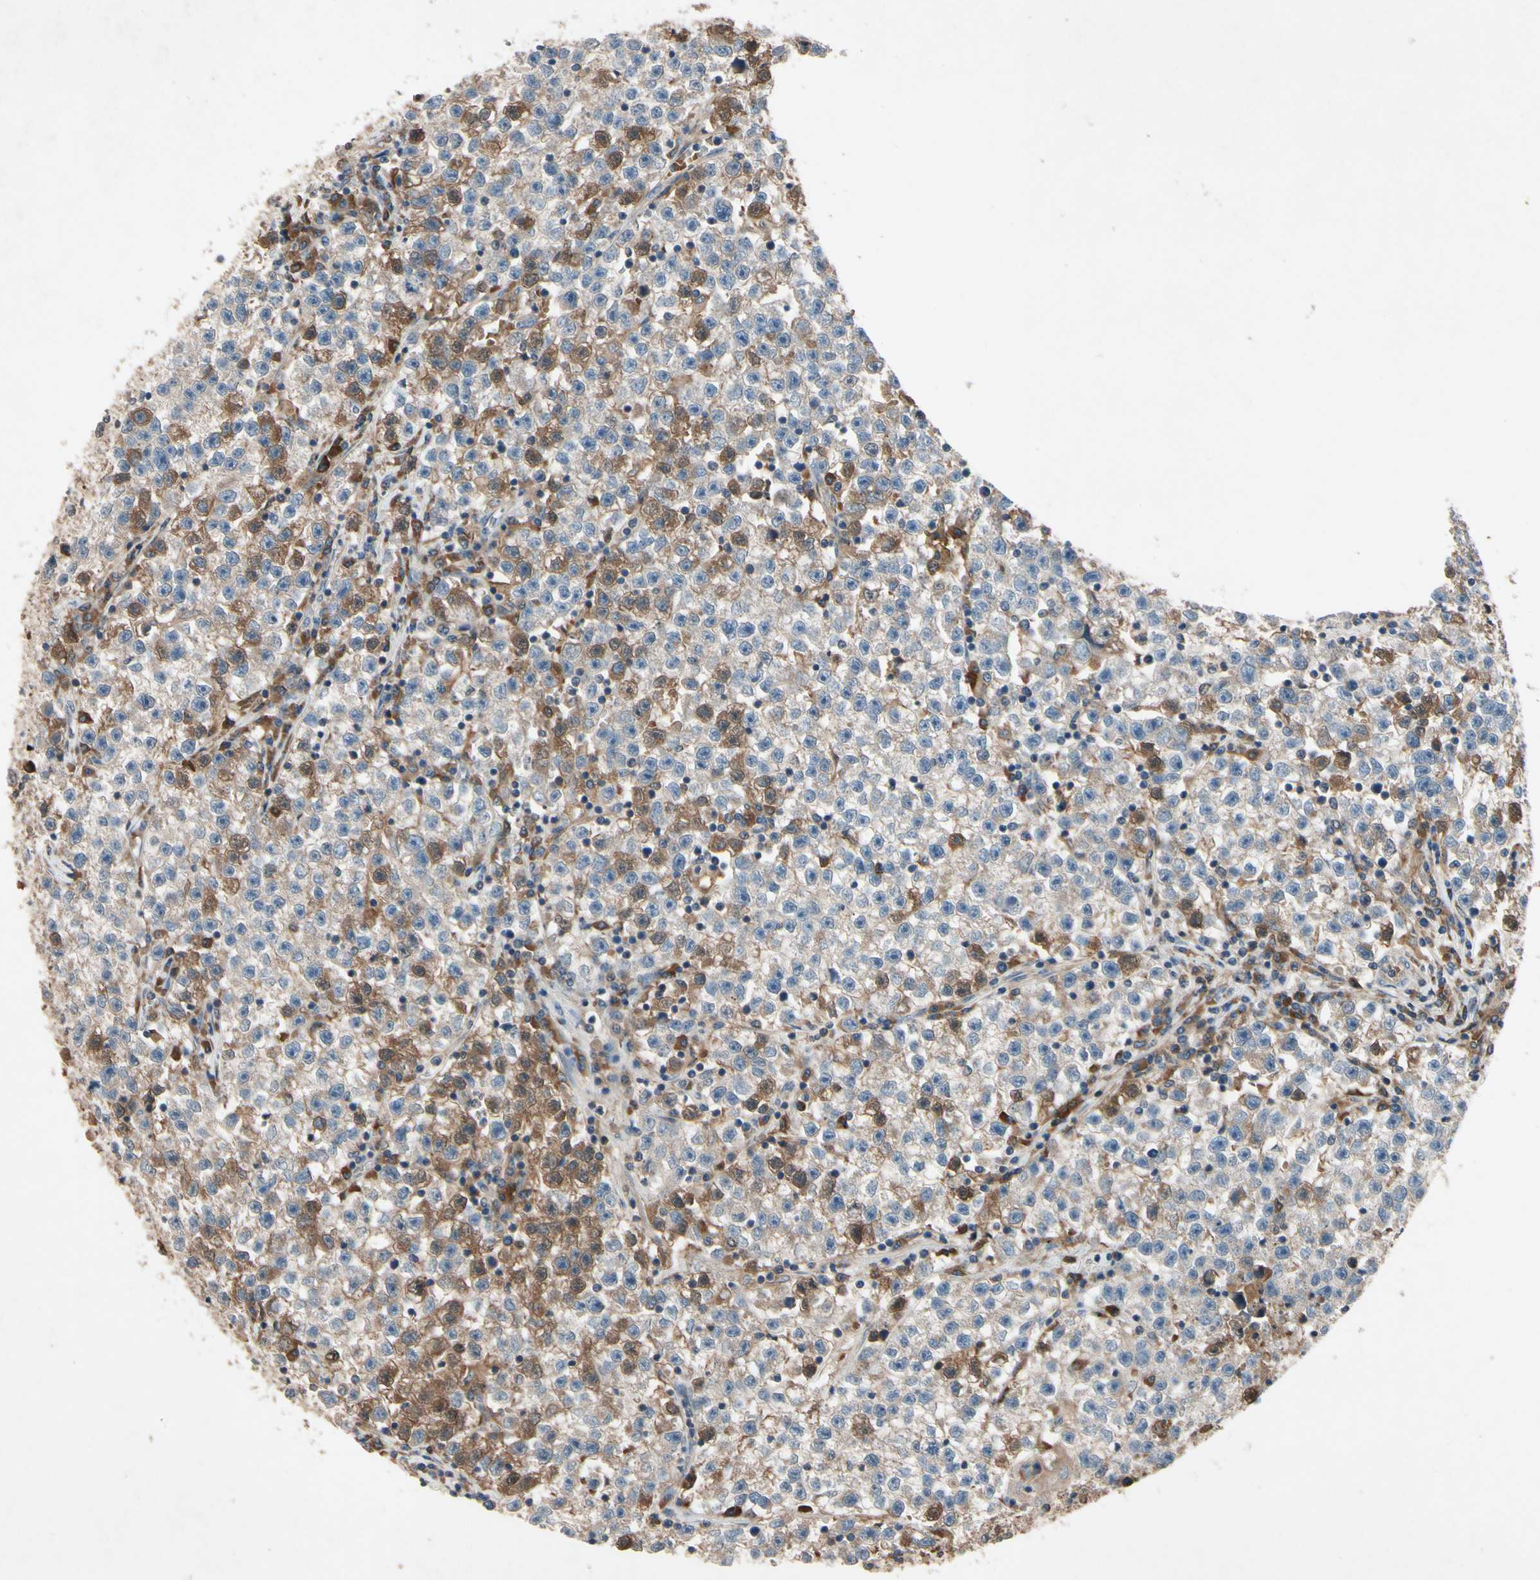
{"staining": {"intensity": "moderate", "quantity": "25%-75%", "location": "cytoplasmic/membranous"}, "tissue": "testis cancer", "cell_type": "Tumor cells", "image_type": "cancer", "snomed": [{"axis": "morphology", "description": "Seminoma, NOS"}, {"axis": "topography", "description": "Testis"}], "caption": "The immunohistochemical stain shows moderate cytoplasmic/membranous staining in tumor cells of testis cancer tissue. (DAB (3,3'-diaminobenzidine) IHC with brightfield microscopy, high magnification).", "gene": "IL1RL1", "patient": {"sex": "male", "age": 22}}